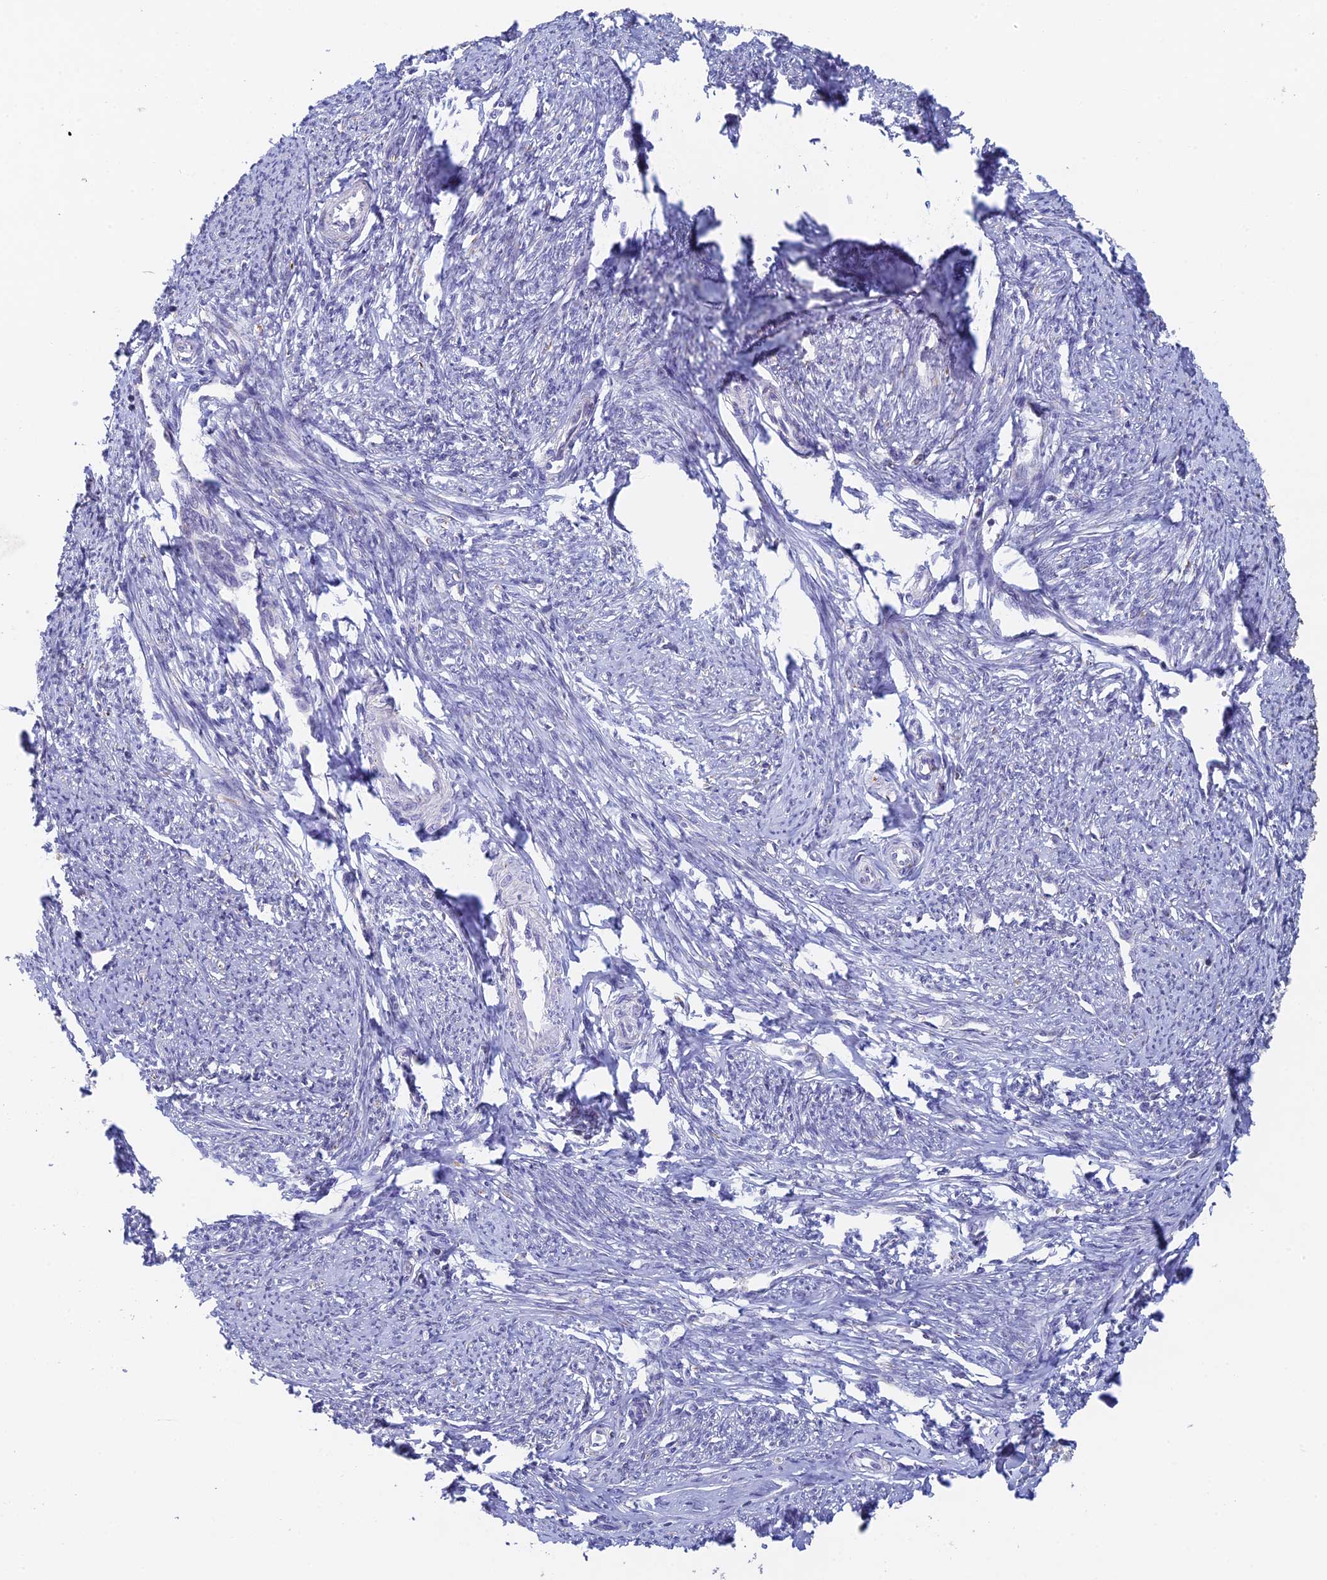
{"staining": {"intensity": "moderate", "quantity": "<25%", "location": "cytoplasmic/membranous"}, "tissue": "smooth muscle", "cell_type": "Smooth muscle cells", "image_type": "normal", "snomed": [{"axis": "morphology", "description": "Normal tissue, NOS"}, {"axis": "topography", "description": "Smooth muscle"}, {"axis": "topography", "description": "Uterus"}], "caption": "A brown stain labels moderate cytoplasmic/membranous staining of a protein in smooth muscle cells of normal human smooth muscle. (Brightfield microscopy of DAB IHC at high magnification).", "gene": "REXO5", "patient": {"sex": "female", "age": 59}}